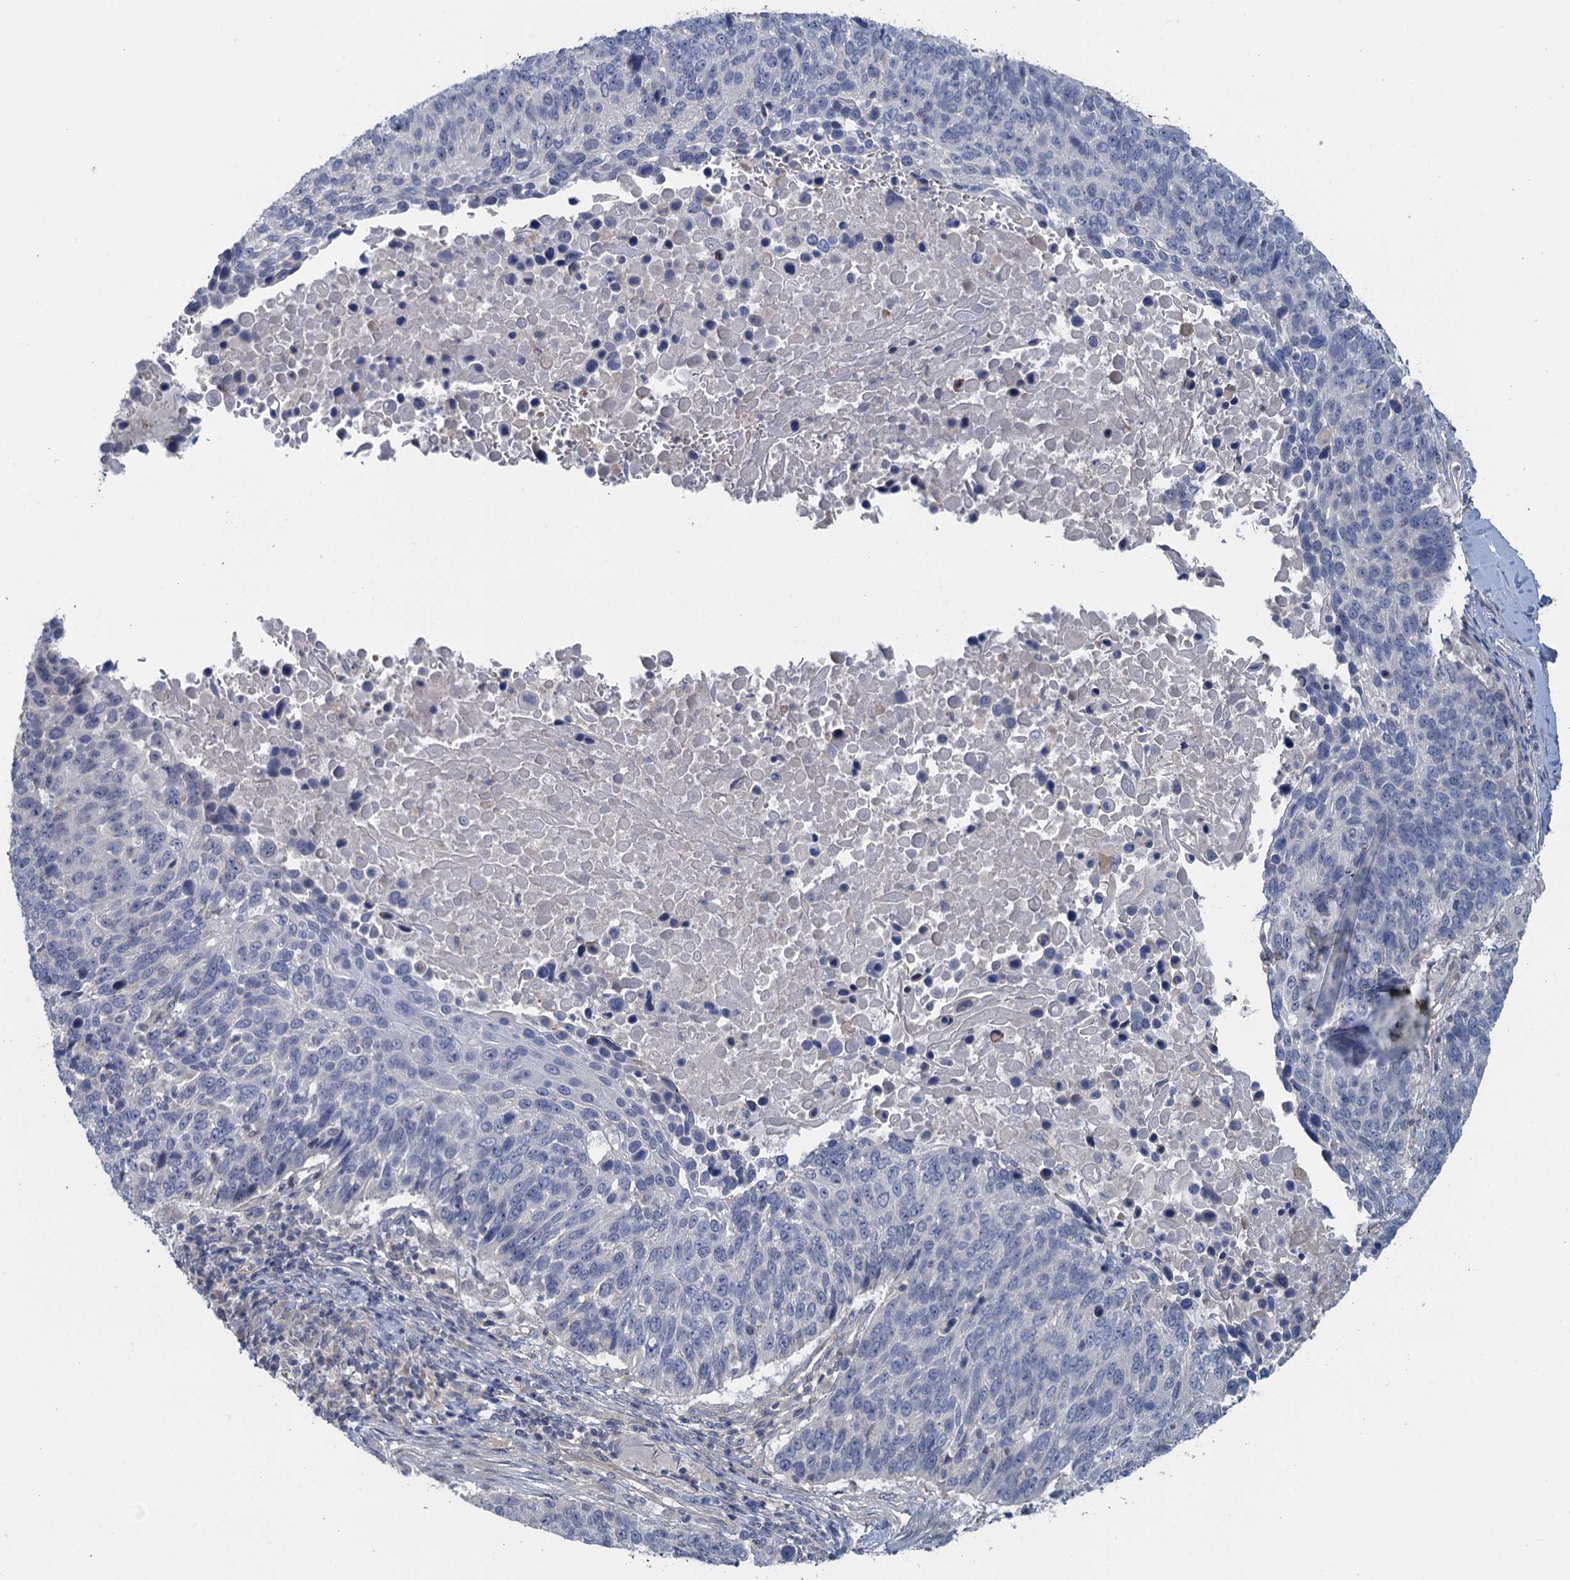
{"staining": {"intensity": "negative", "quantity": "none", "location": "none"}, "tissue": "lung cancer", "cell_type": "Tumor cells", "image_type": "cancer", "snomed": [{"axis": "morphology", "description": "Normal tissue, NOS"}, {"axis": "morphology", "description": "Squamous cell carcinoma, NOS"}, {"axis": "topography", "description": "Lymph node"}, {"axis": "topography", "description": "Lung"}], "caption": "The histopathology image displays no significant positivity in tumor cells of lung squamous cell carcinoma.", "gene": "MYO16", "patient": {"sex": "male", "age": 66}}